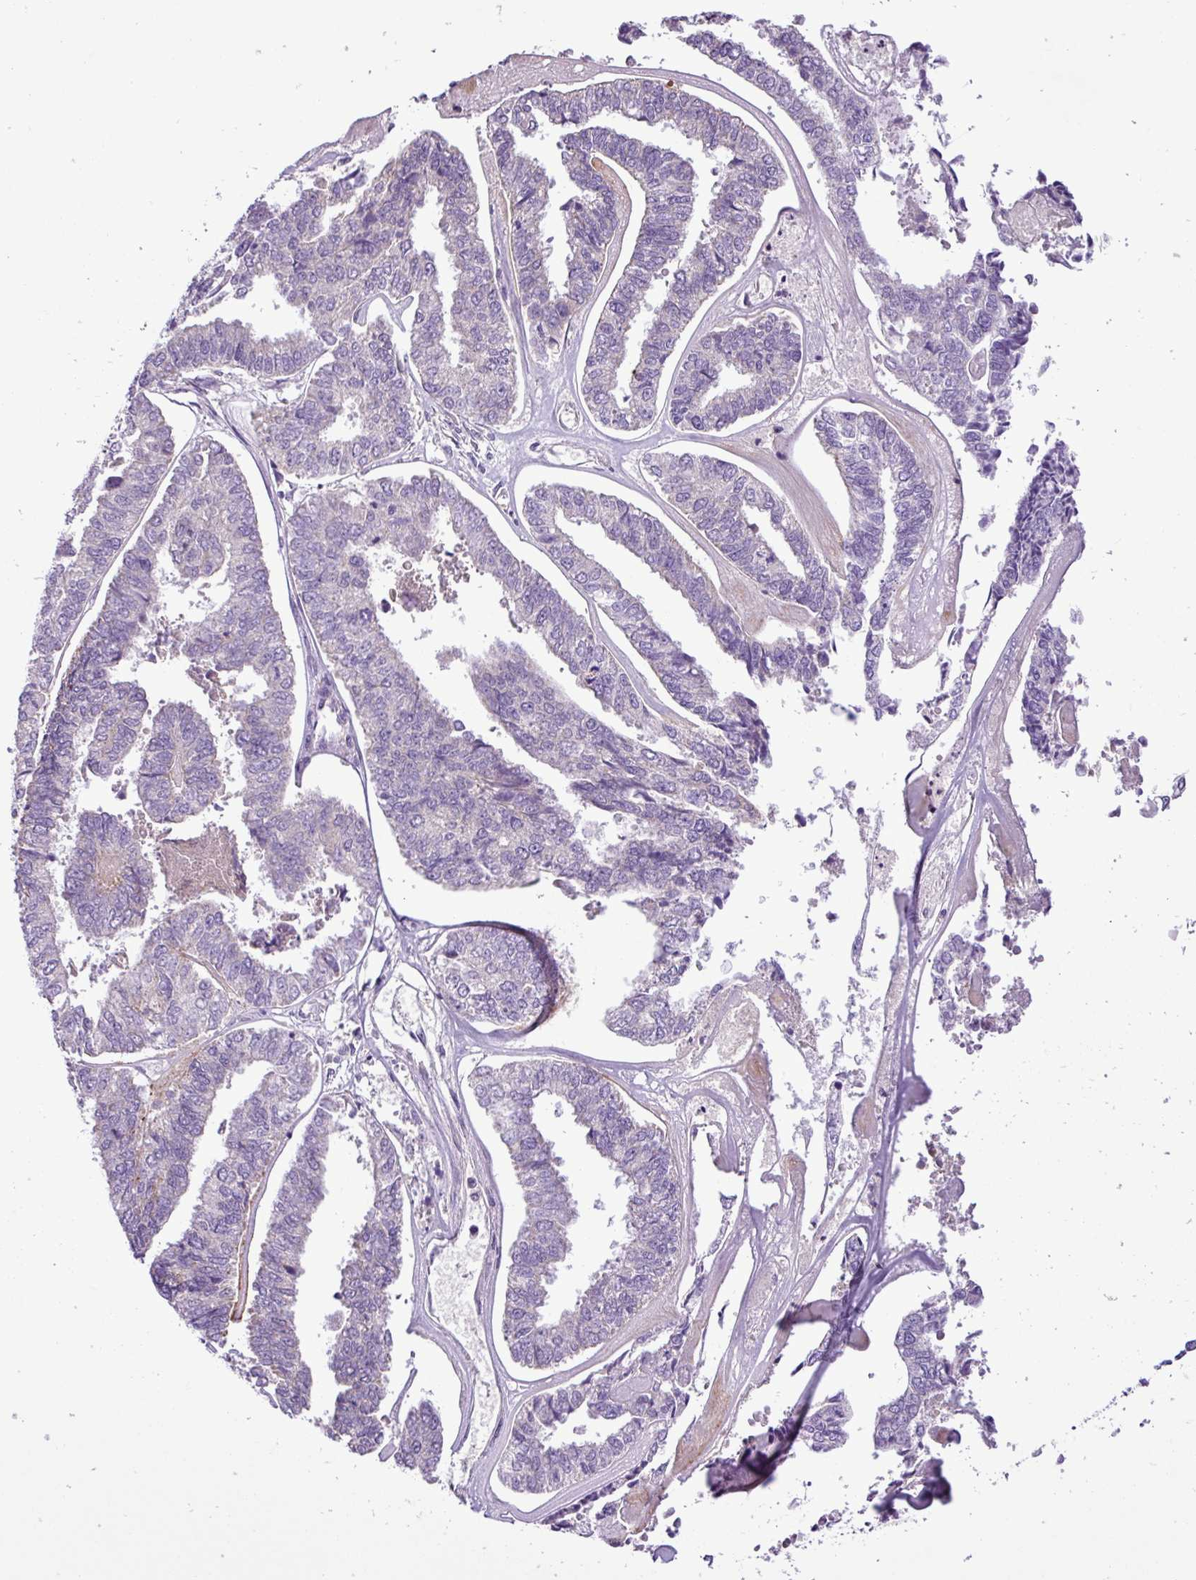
{"staining": {"intensity": "negative", "quantity": "none", "location": "none"}, "tissue": "endometrial cancer", "cell_type": "Tumor cells", "image_type": "cancer", "snomed": [{"axis": "morphology", "description": "Adenocarcinoma, NOS"}, {"axis": "topography", "description": "Endometrium"}], "caption": "This is an IHC photomicrograph of endometrial adenocarcinoma. There is no expression in tumor cells.", "gene": "FAM183A", "patient": {"sex": "female", "age": 73}}